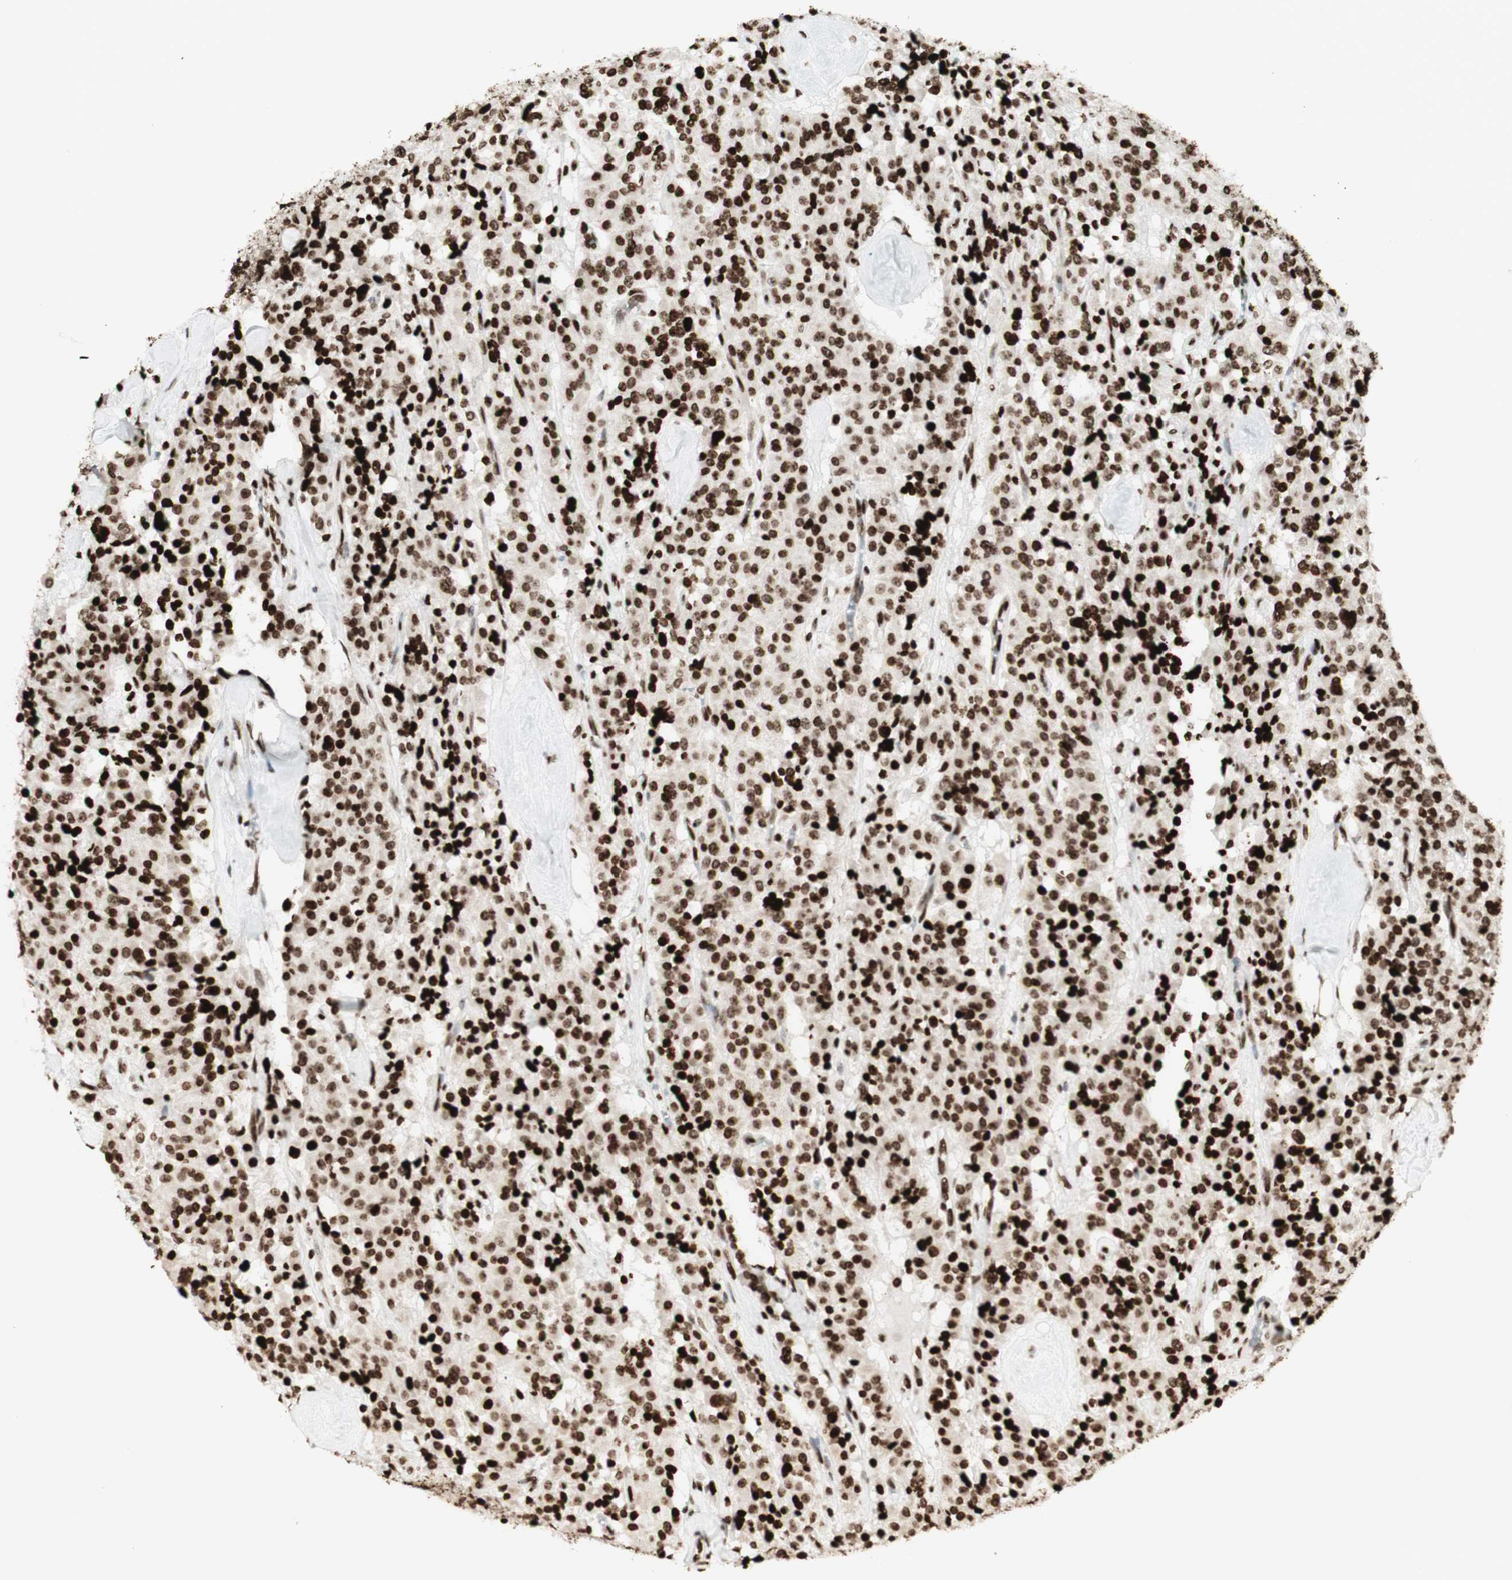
{"staining": {"intensity": "strong", "quantity": ">75%", "location": "nuclear"}, "tissue": "carcinoid", "cell_type": "Tumor cells", "image_type": "cancer", "snomed": [{"axis": "morphology", "description": "Carcinoid, malignant, NOS"}, {"axis": "topography", "description": "Lung"}], "caption": "Protein analysis of carcinoid (malignant) tissue displays strong nuclear expression in about >75% of tumor cells.", "gene": "NCAPD2", "patient": {"sex": "male", "age": 30}}